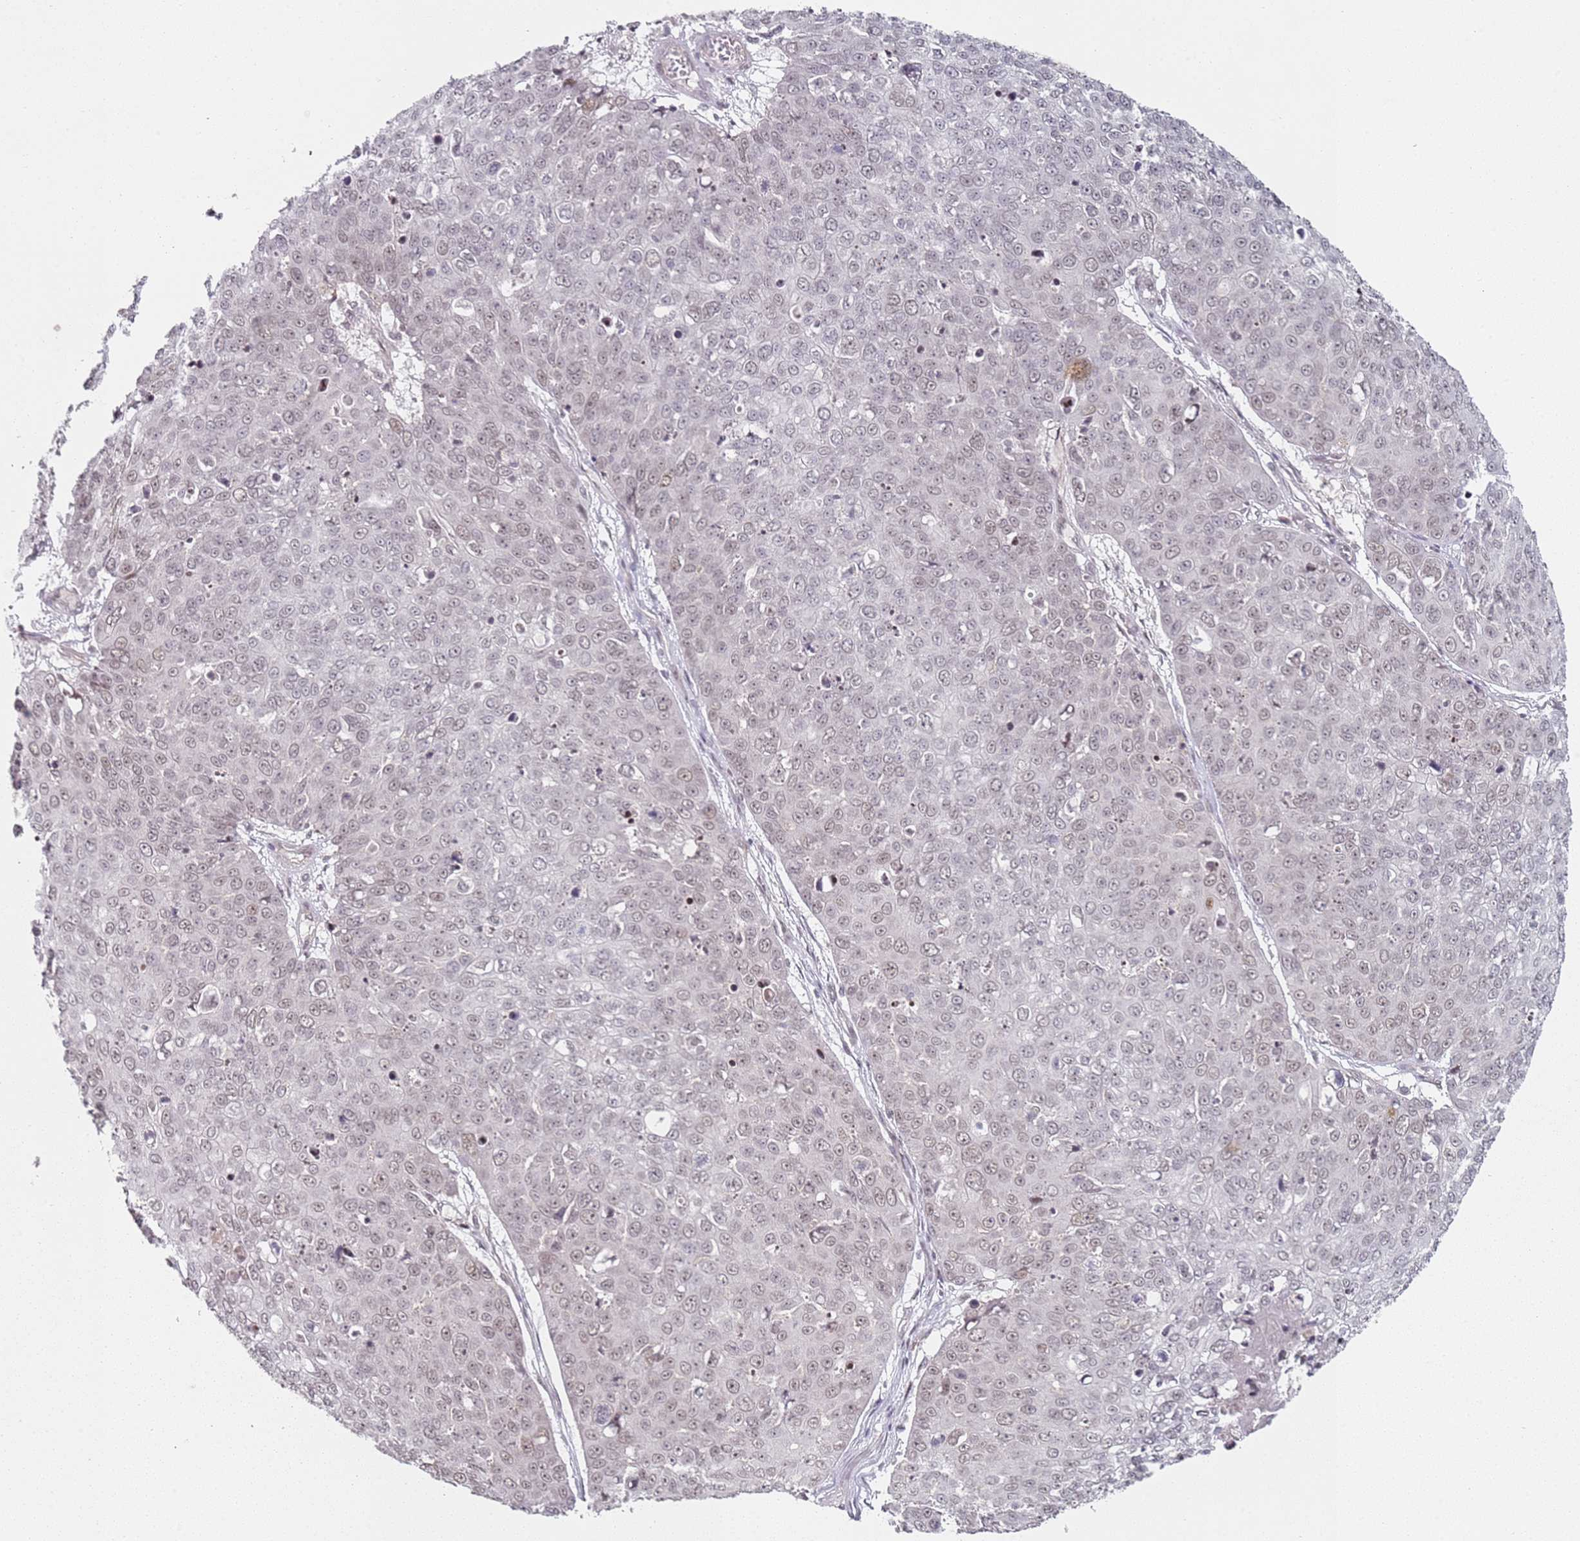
{"staining": {"intensity": "weak", "quantity": "25%-75%", "location": "nuclear"}, "tissue": "skin cancer", "cell_type": "Tumor cells", "image_type": "cancer", "snomed": [{"axis": "morphology", "description": "Squamous cell carcinoma, NOS"}, {"axis": "topography", "description": "Skin"}], "caption": "A micrograph showing weak nuclear positivity in about 25%-75% of tumor cells in squamous cell carcinoma (skin), as visualized by brown immunohistochemical staining.", "gene": "ATF6B", "patient": {"sex": "male", "age": 71}}